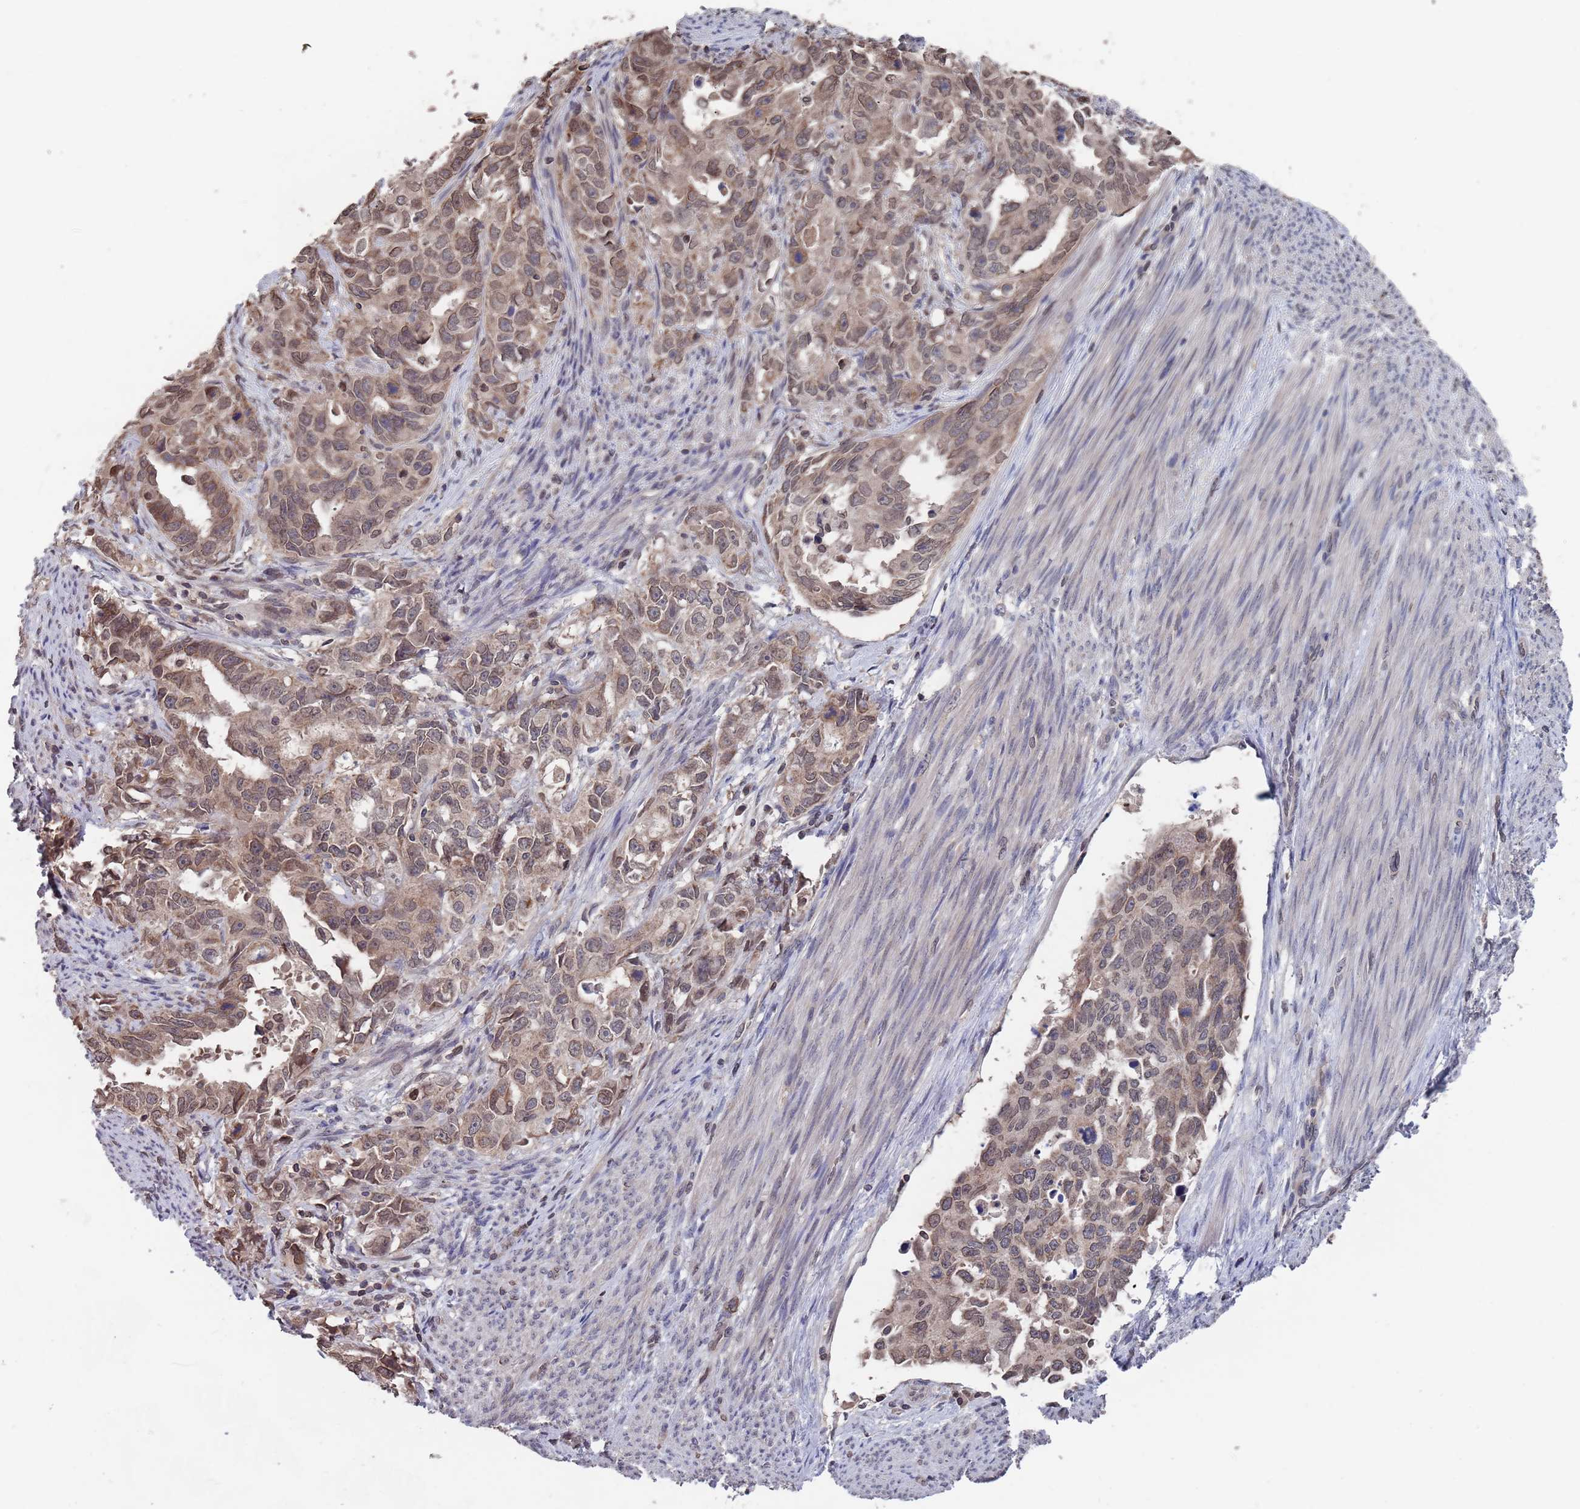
{"staining": {"intensity": "moderate", "quantity": ">75%", "location": "cytoplasmic/membranous,nuclear"}, "tissue": "endometrial cancer", "cell_type": "Tumor cells", "image_type": "cancer", "snomed": [{"axis": "morphology", "description": "Adenocarcinoma, NOS"}, {"axis": "topography", "description": "Endometrium"}], "caption": "A brown stain highlights moderate cytoplasmic/membranous and nuclear expression of a protein in endometrial cancer (adenocarcinoma) tumor cells.", "gene": "SDHAF3", "patient": {"sex": "female", "age": 65}}